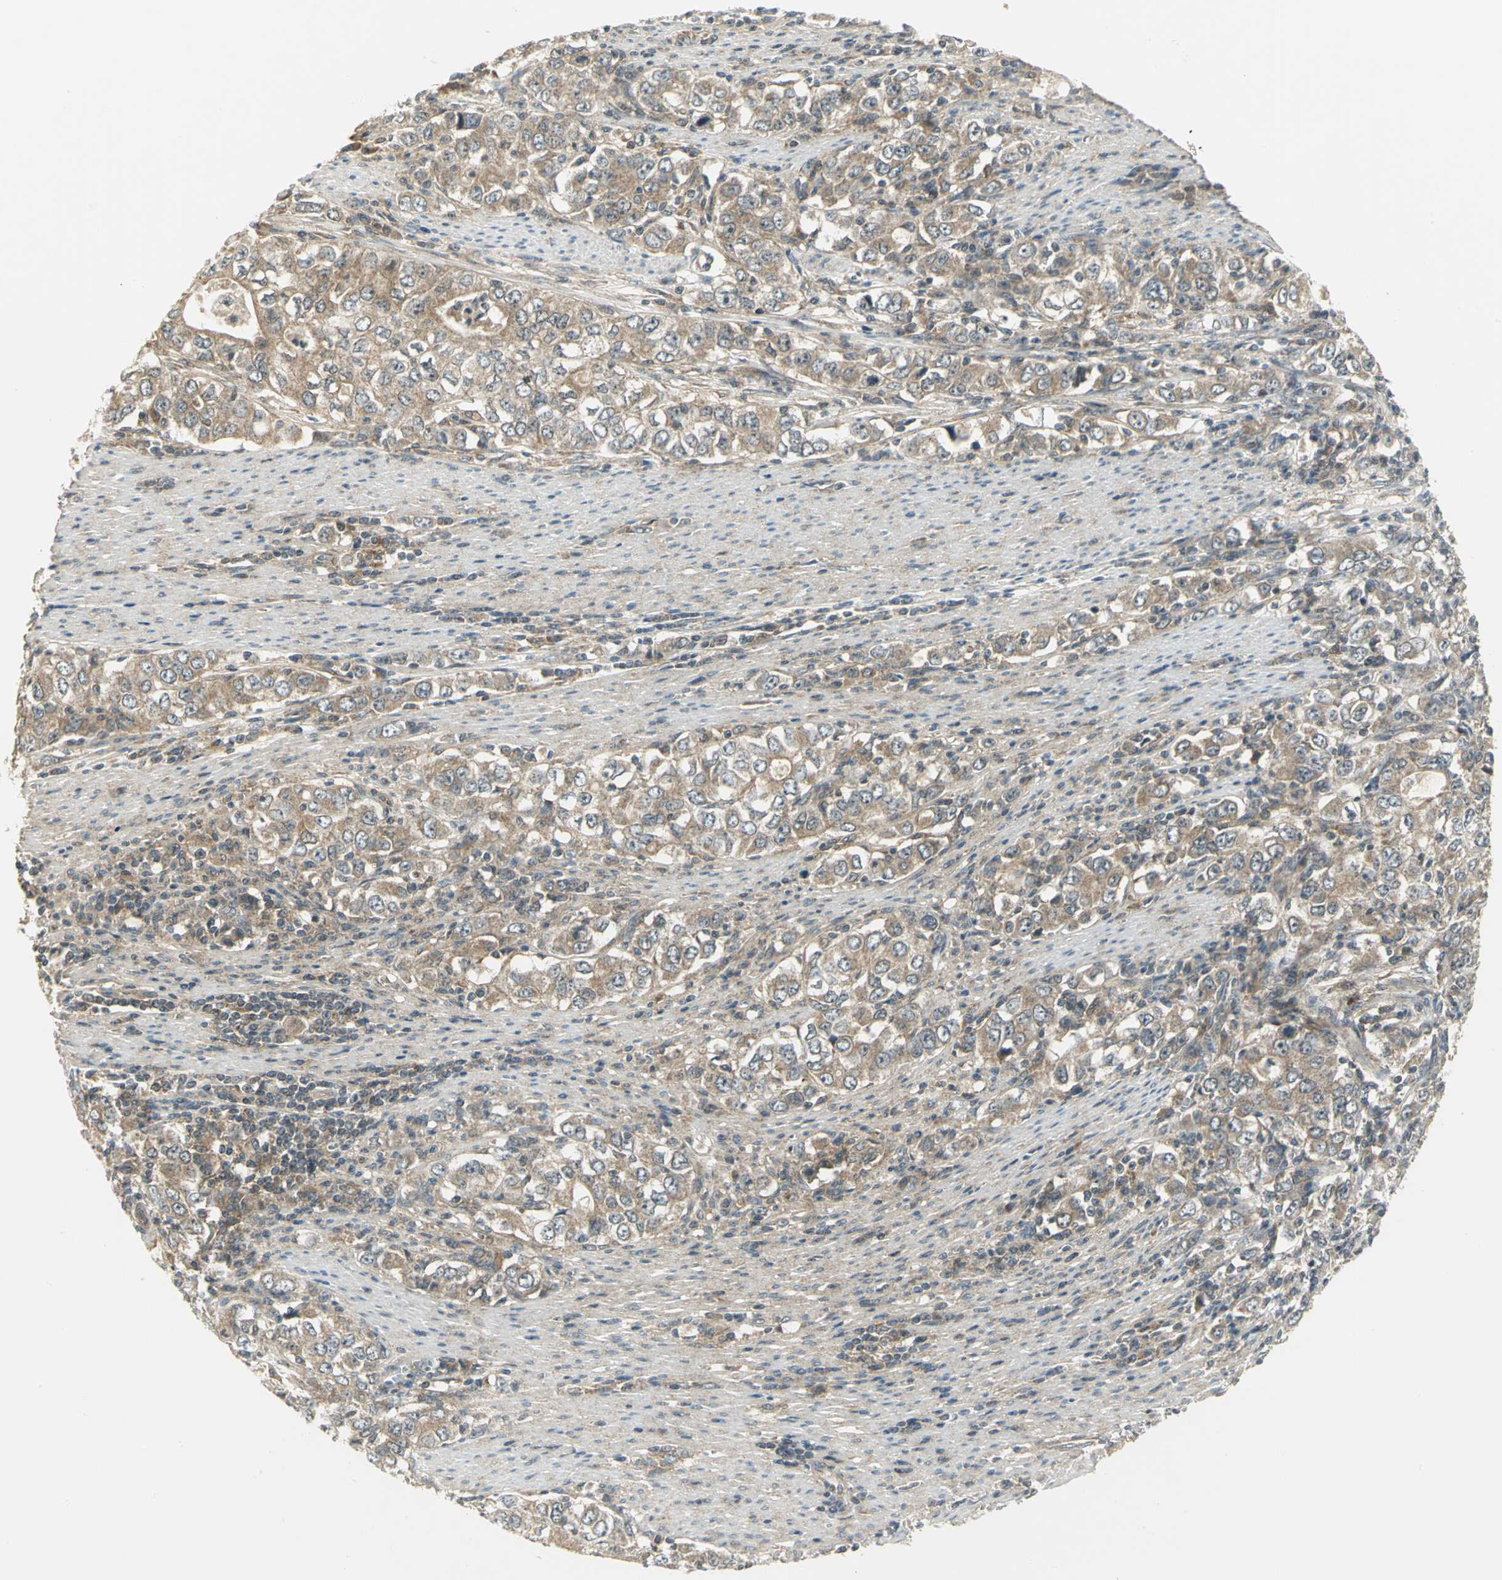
{"staining": {"intensity": "moderate", "quantity": ">75%", "location": "cytoplasmic/membranous"}, "tissue": "stomach cancer", "cell_type": "Tumor cells", "image_type": "cancer", "snomed": [{"axis": "morphology", "description": "Adenocarcinoma, NOS"}, {"axis": "topography", "description": "Stomach, lower"}], "caption": "Immunohistochemistry (IHC) micrograph of stomach cancer stained for a protein (brown), which shows medium levels of moderate cytoplasmic/membranous staining in about >75% of tumor cells.", "gene": "MAPK8IP3", "patient": {"sex": "female", "age": 72}}